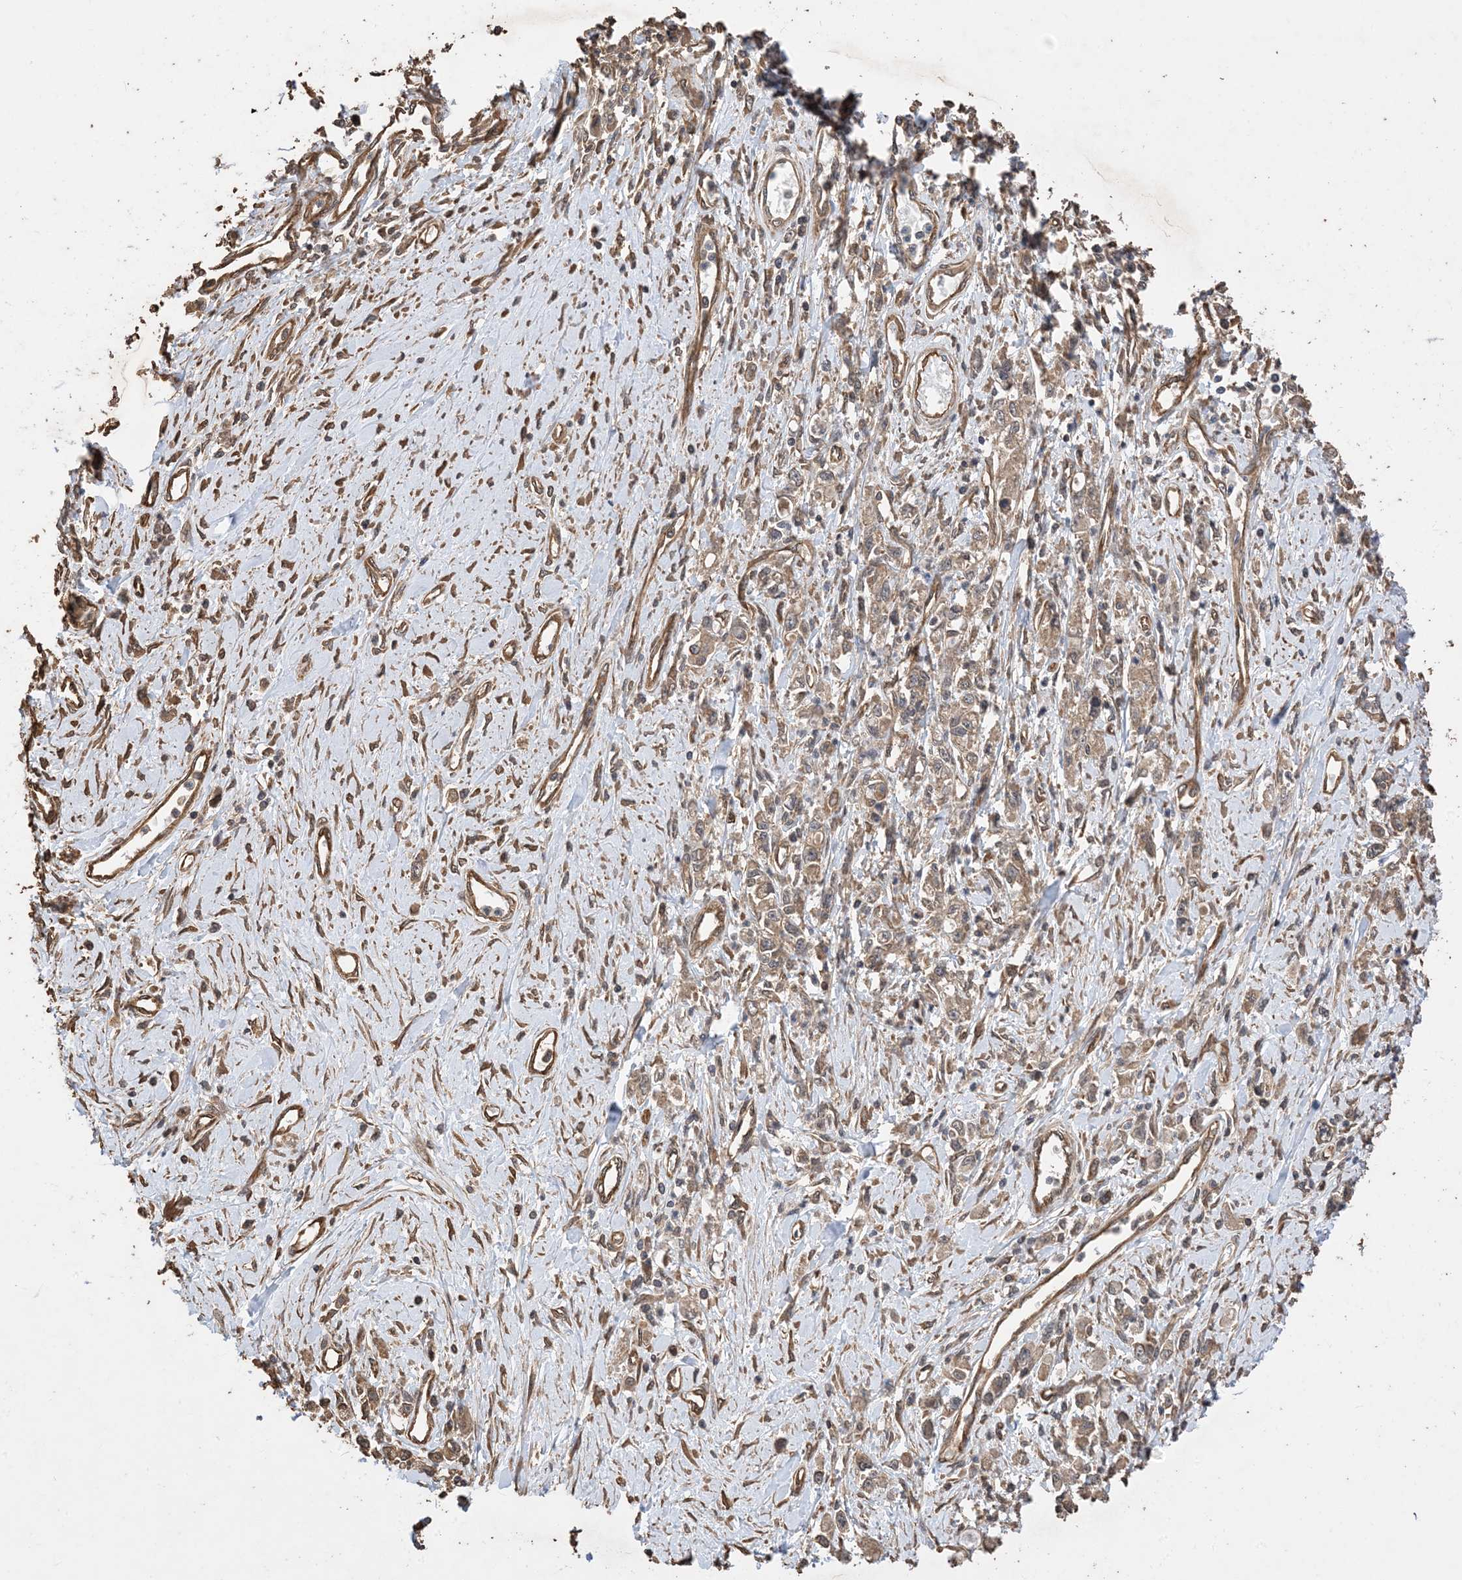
{"staining": {"intensity": "weak", "quantity": ">75%", "location": "cytoplasmic/membranous"}, "tissue": "stomach cancer", "cell_type": "Tumor cells", "image_type": "cancer", "snomed": [{"axis": "morphology", "description": "Adenocarcinoma, NOS"}, {"axis": "topography", "description": "Stomach"}], "caption": "Tumor cells exhibit low levels of weak cytoplasmic/membranous expression in approximately >75% of cells in adenocarcinoma (stomach).", "gene": "ZKSCAN5", "patient": {"sex": "female", "age": 76}}